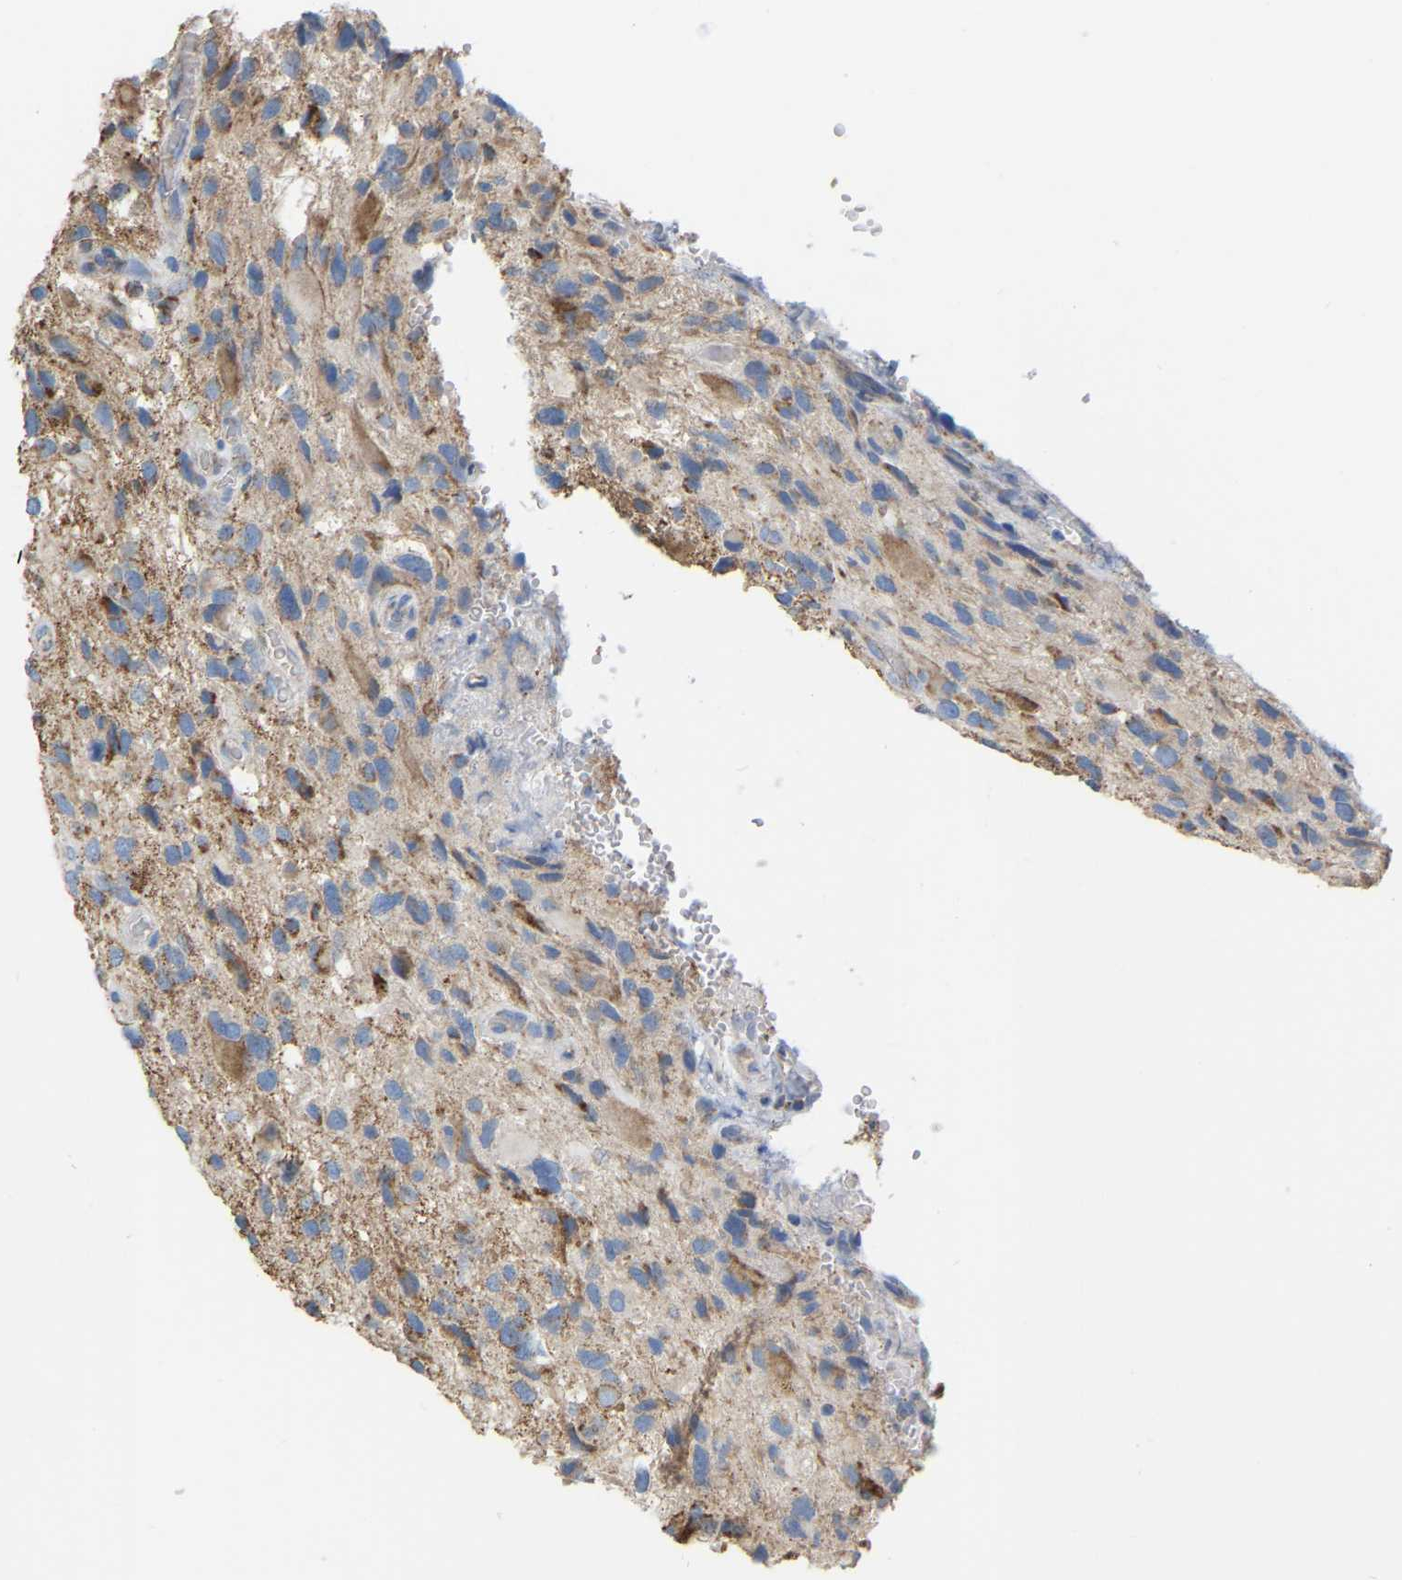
{"staining": {"intensity": "moderate", "quantity": "<25%", "location": "cytoplasmic/membranous"}, "tissue": "glioma", "cell_type": "Tumor cells", "image_type": "cancer", "snomed": [{"axis": "morphology", "description": "Glioma, malignant, High grade"}, {"axis": "topography", "description": "Brain"}], "caption": "Protein analysis of glioma tissue exhibits moderate cytoplasmic/membranous staining in approximately <25% of tumor cells.", "gene": "CBLB", "patient": {"sex": "male", "age": 33}}